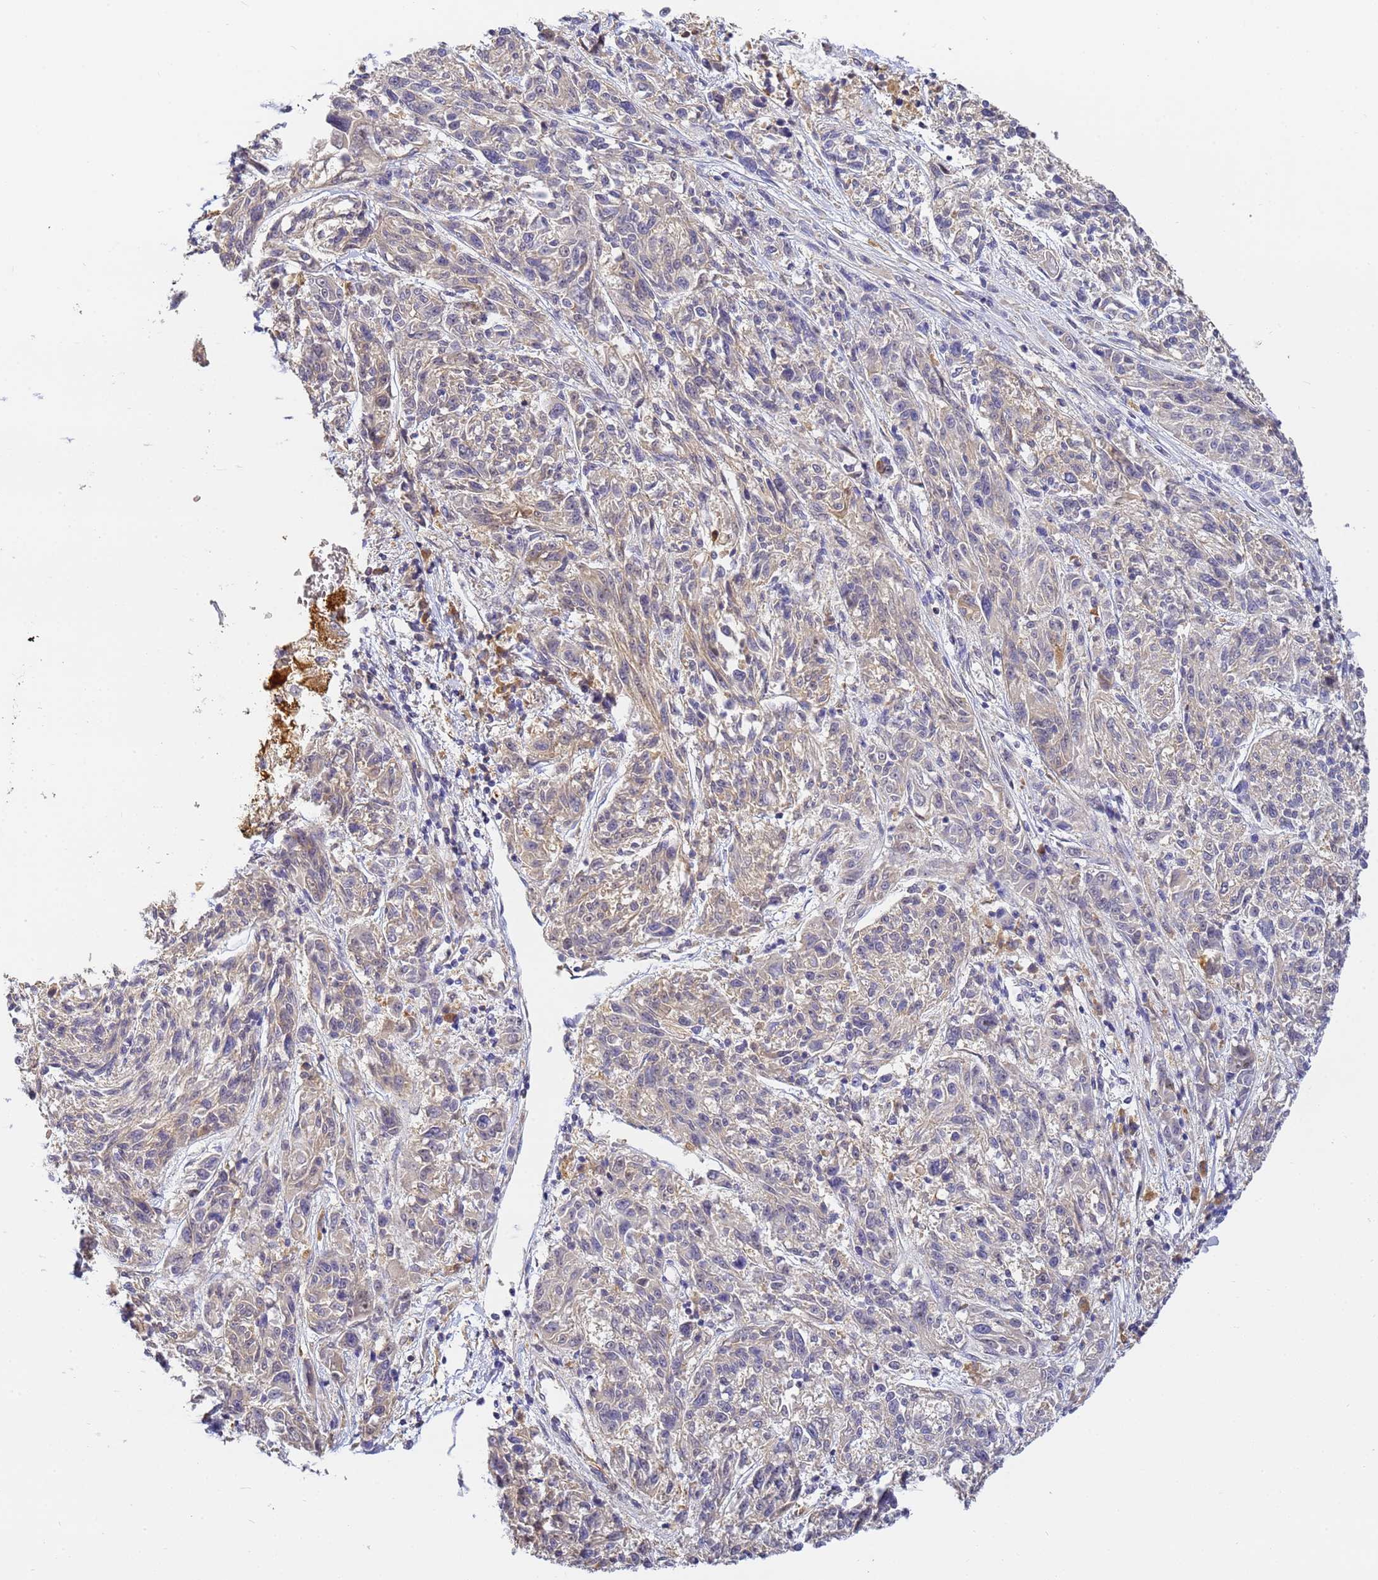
{"staining": {"intensity": "weak", "quantity": "25%-75%", "location": "cytoplasmic/membranous"}, "tissue": "melanoma", "cell_type": "Tumor cells", "image_type": "cancer", "snomed": [{"axis": "morphology", "description": "Malignant melanoma, NOS"}, {"axis": "topography", "description": "Skin"}], "caption": "The image demonstrates staining of melanoma, revealing weak cytoplasmic/membranous protein staining (brown color) within tumor cells.", "gene": "CFH", "patient": {"sex": "male", "age": 53}}